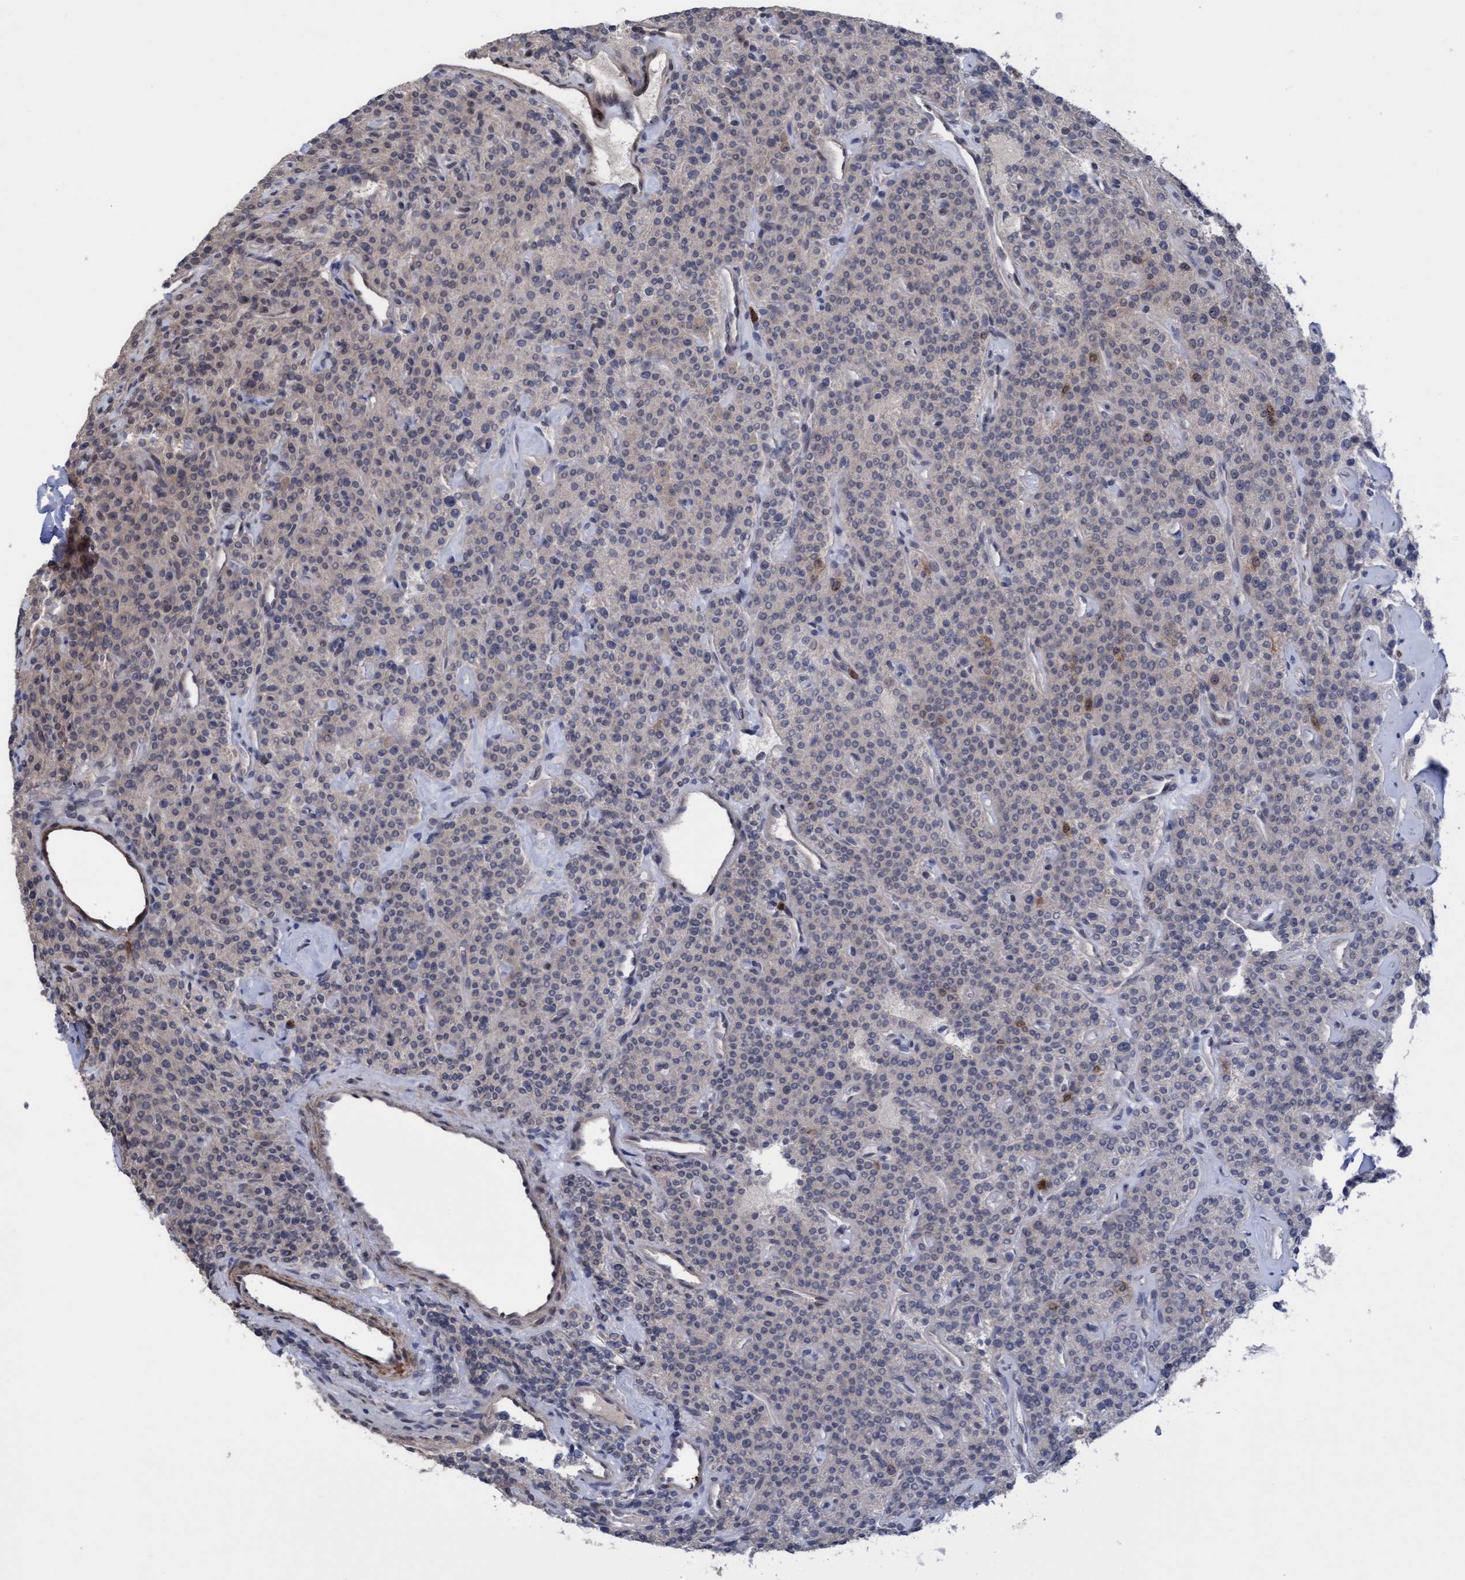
{"staining": {"intensity": "weak", "quantity": "25%-75%", "location": "cytoplasmic/membranous"}, "tissue": "parathyroid gland", "cell_type": "Glandular cells", "image_type": "normal", "snomed": [{"axis": "morphology", "description": "Normal tissue, NOS"}, {"axis": "topography", "description": "Parathyroid gland"}], "caption": "IHC (DAB (3,3'-diaminobenzidine)) staining of benign human parathyroid gland exhibits weak cytoplasmic/membranous protein staining in about 25%-75% of glandular cells. Using DAB (brown) and hematoxylin (blue) stains, captured at high magnification using brightfield microscopy.", "gene": "SLBP", "patient": {"sex": "male", "age": 46}}